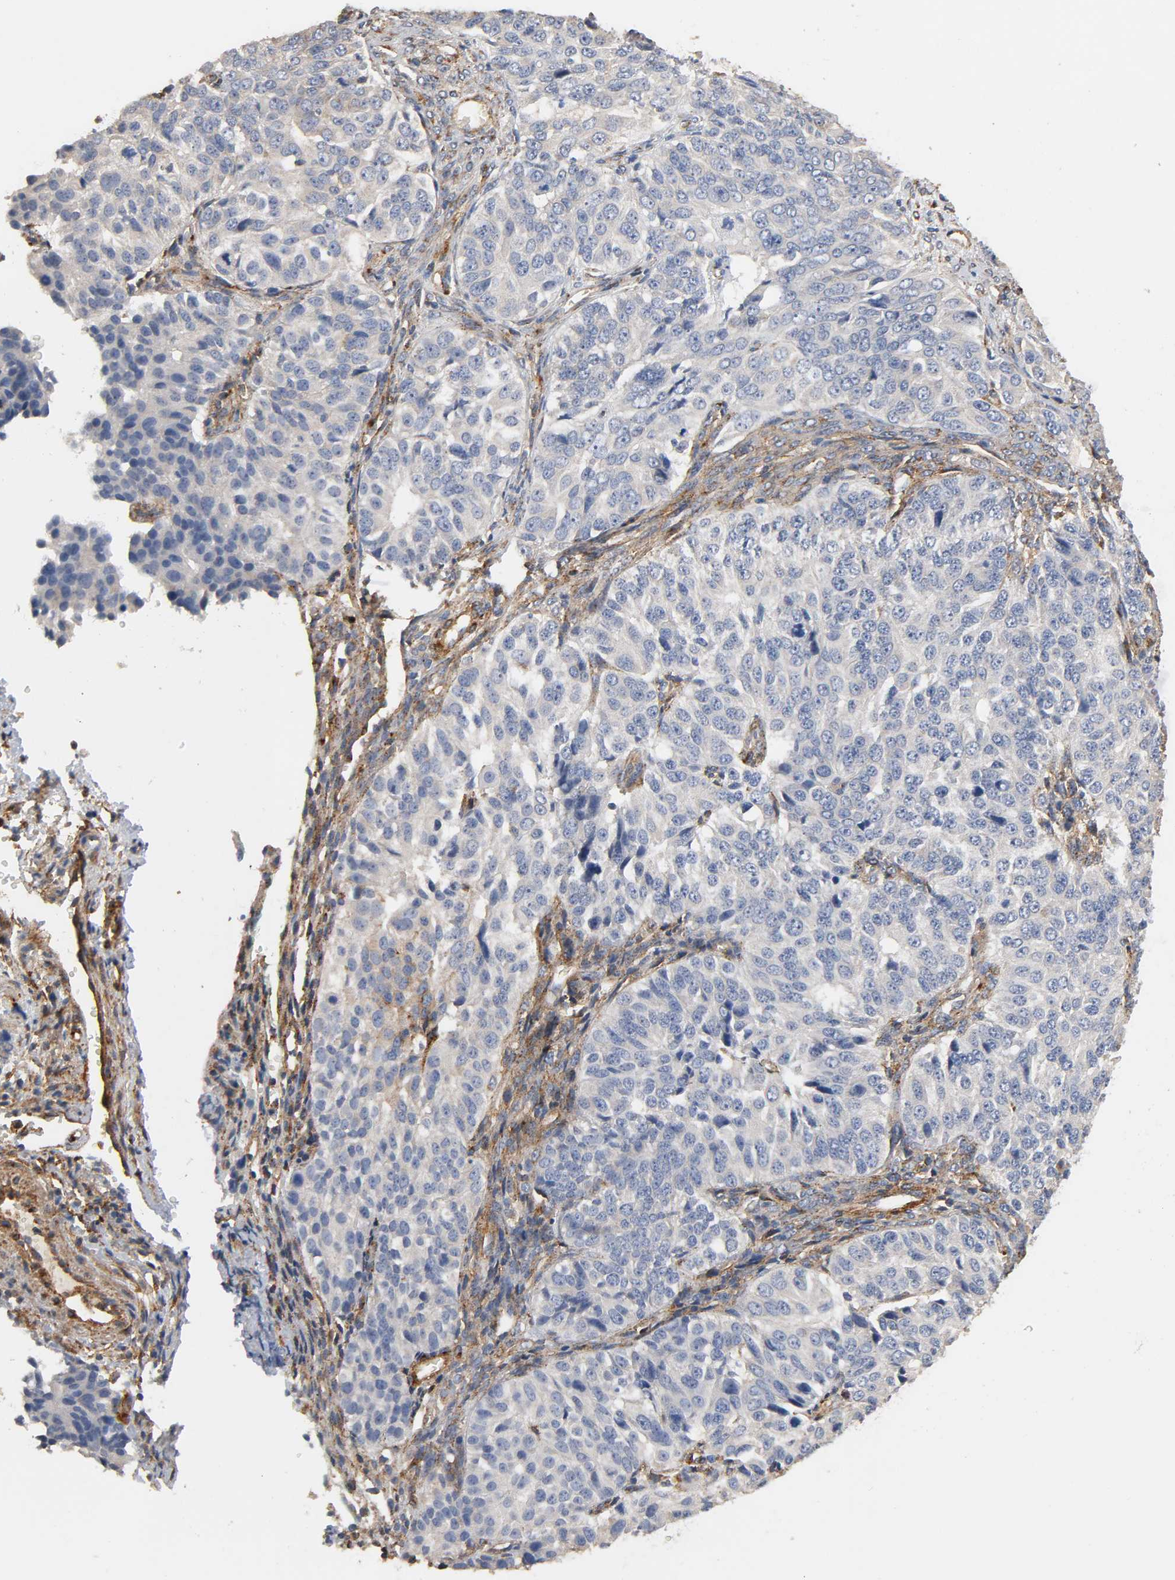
{"staining": {"intensity": "weak", "quantity": "<25%", "location": "cytoplasmic/membranous"}, "tissue": "ovarian cancer", "cell_type": "Tumor cells", "image_type": "cancer", "snomed": [{"axis": "morphology", "description": "Carcinoma, endometroid"}, {"axis": "topography", "description": "Ovary"}], "caption": "Immunohistochemical staining of human ovarian endometroid carcinoma exhibits no significant staining in tumor cells. (DAB (3,3'-diaminobenzidine) immunohistochemistry visualized using brightfield microscopy, high magnification).", "gene": "IFITM3", "patient": {"sex": "female", "age": 51}}